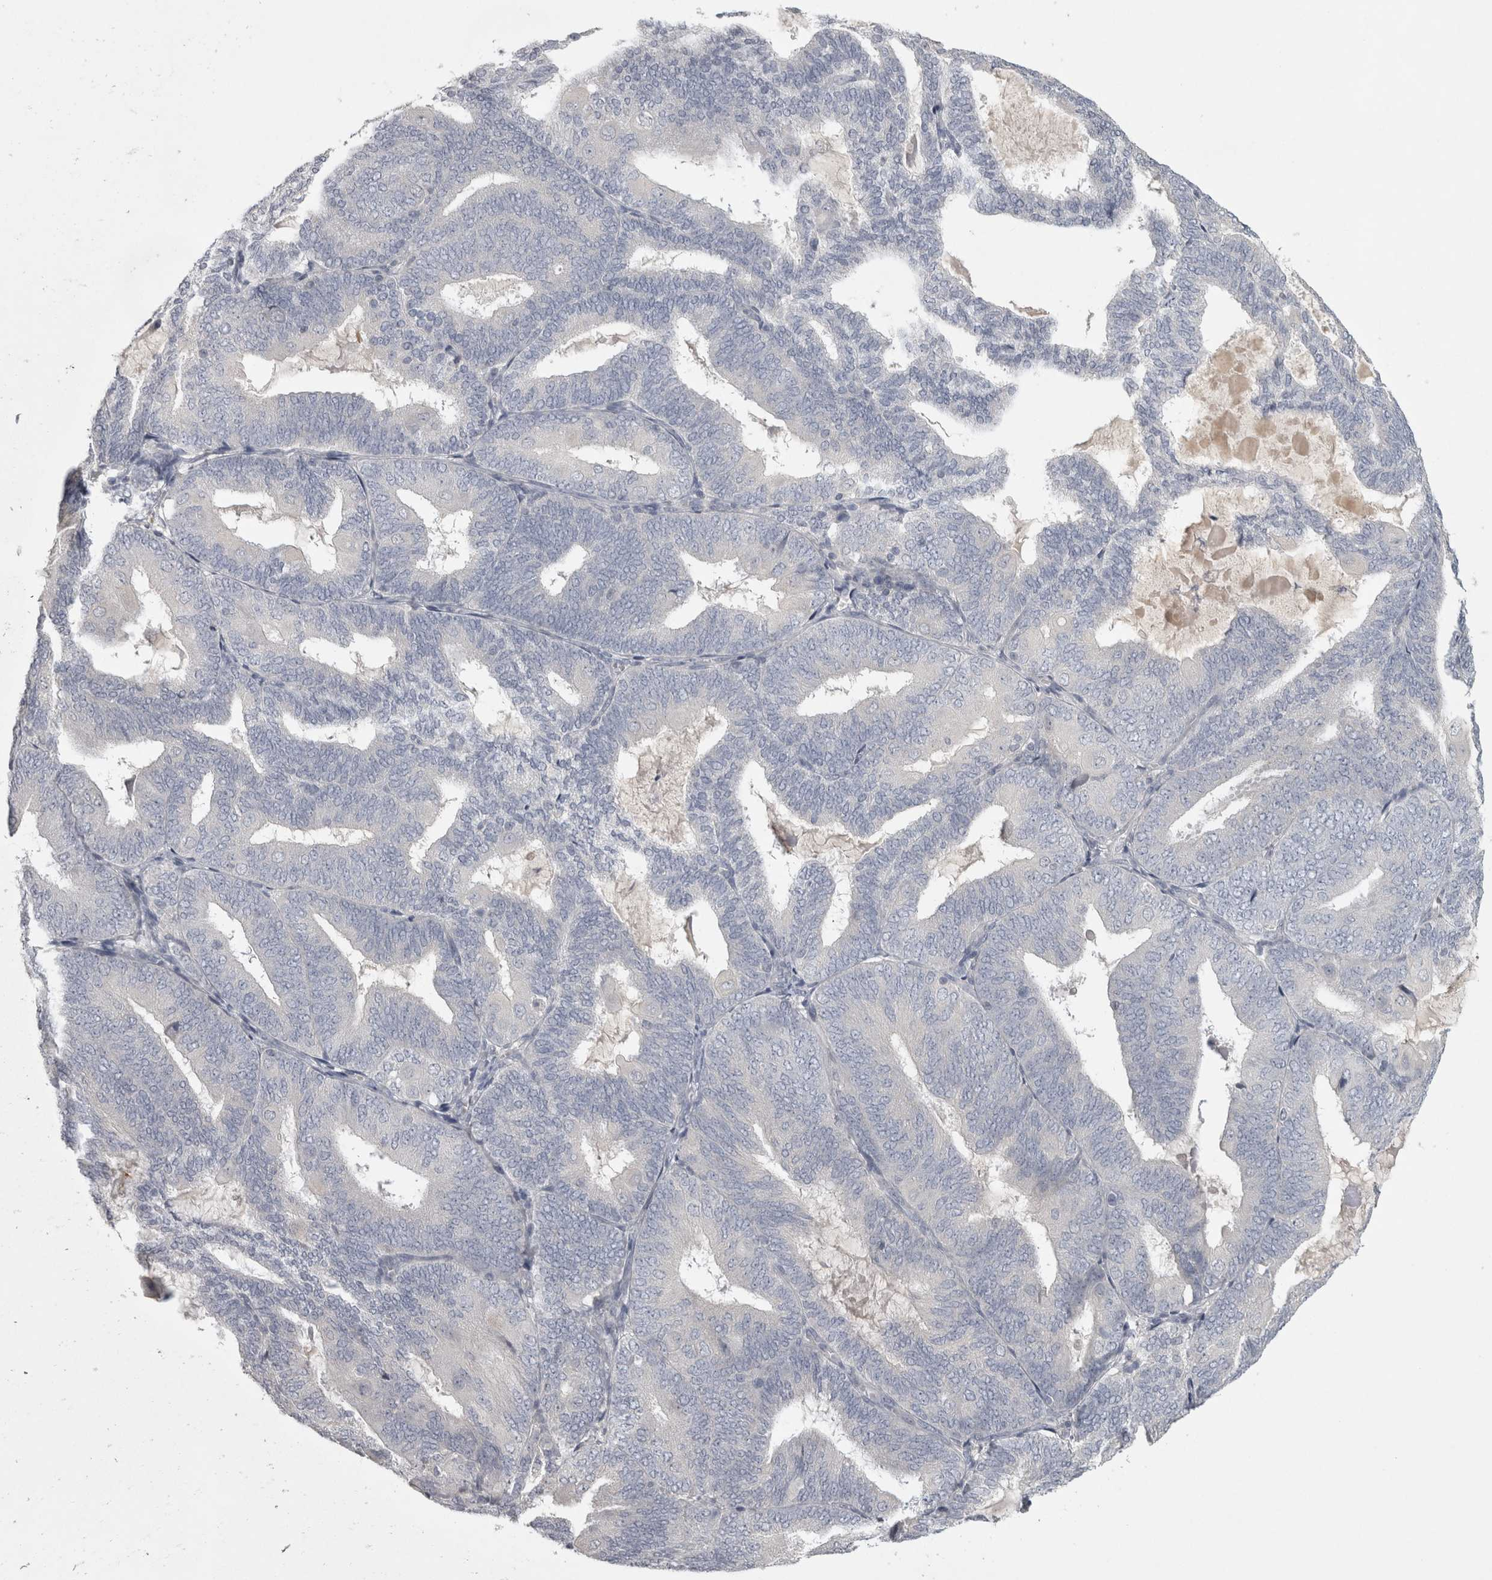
{"staining": {"intensity": "negative", "quantity": "none", "location": "none"}, "tissue": "endometrial cancer", "cell_type": "Tumor cells", "image_type": "cancer", "snomed": [{"axis": "morphology", "description": "Adenocarcinoma, NOS"}, {"axis": "topography", "description": "Endometrium"}], "caption": "Tumor cells are negative for protein expression in human adenocarcinoma (endometrial).", "gene": "ENPP7", "patient": {"sex": "female", "age": 81}}